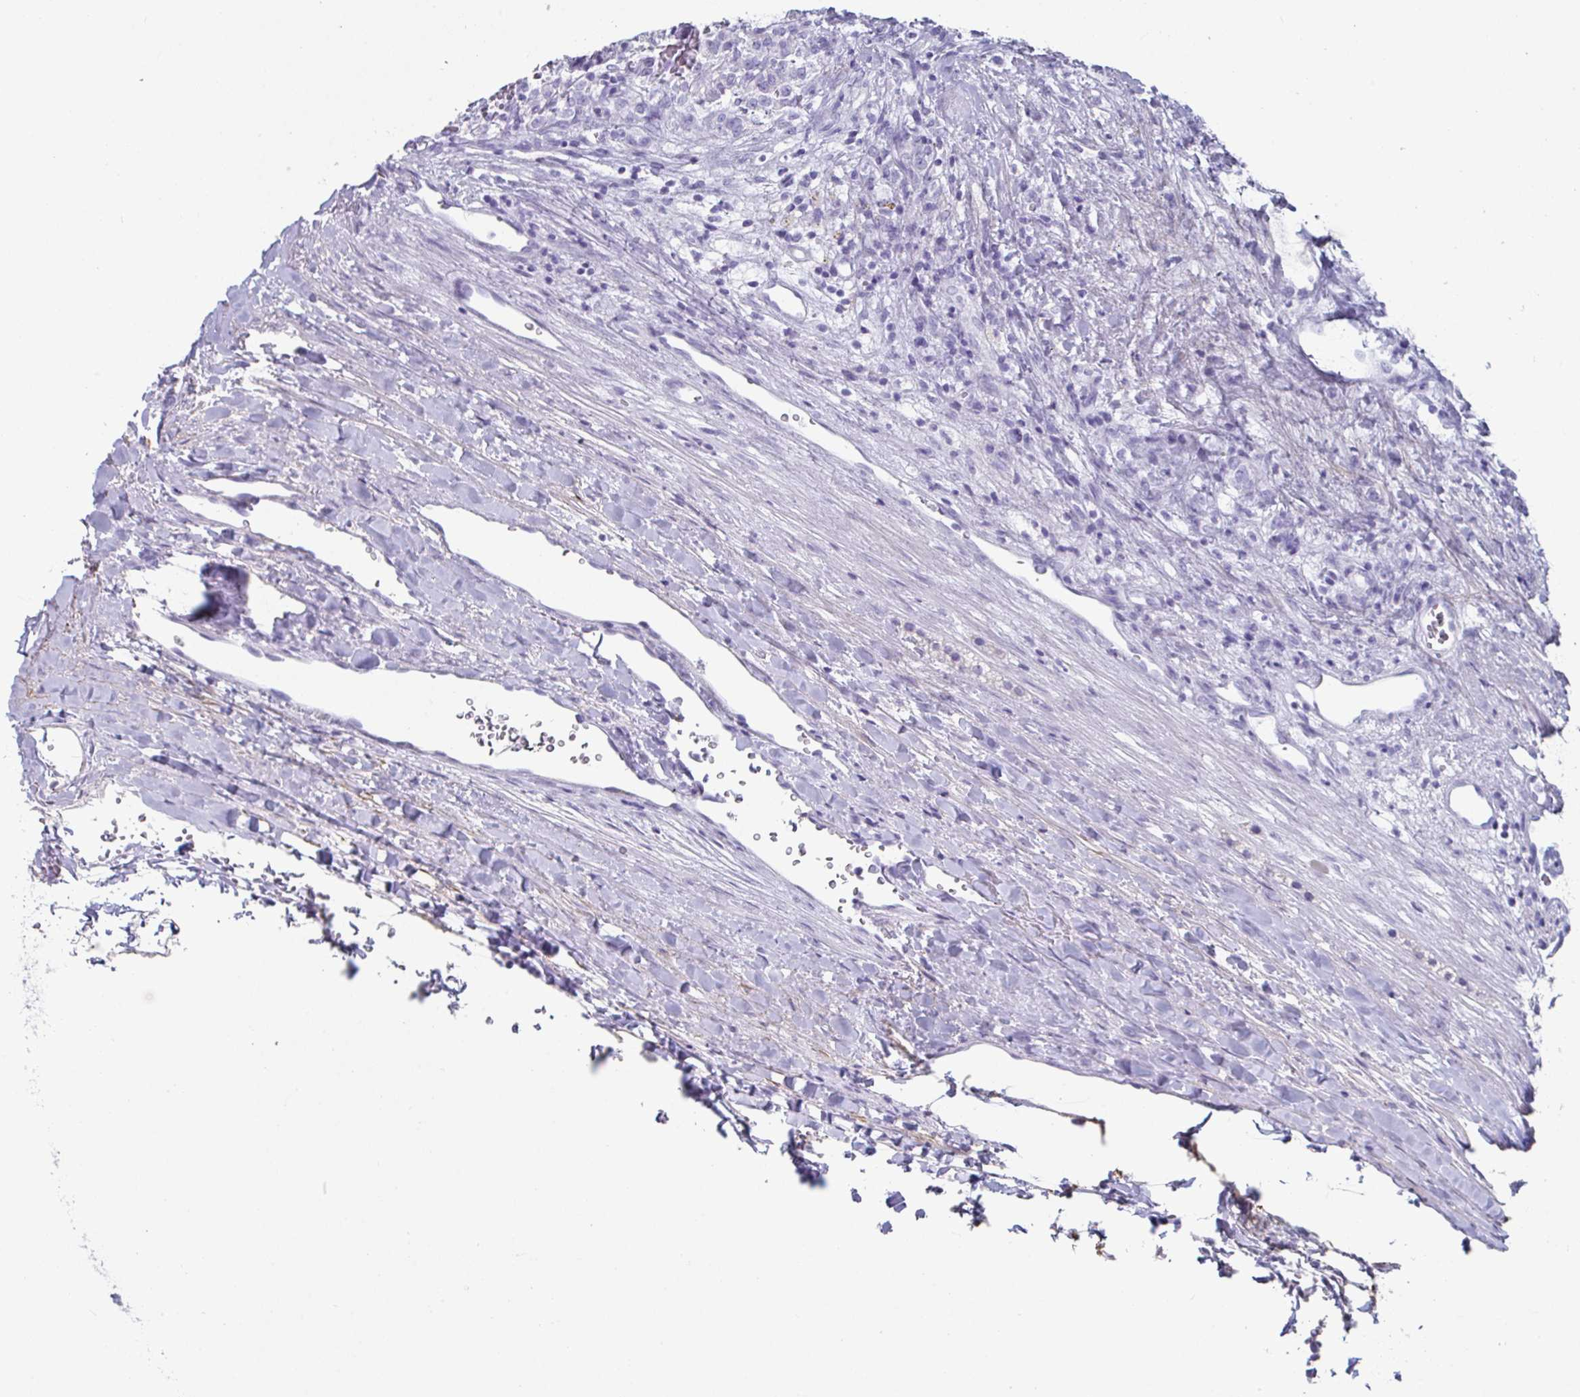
{"staining": {"intensity": "negative", "quantity": "none", "location": "none"}, "tissue": "renal cancer", "cell_type": "Tumor cells", "image_type": "cancer", "snomed": [{"axis": "morphology", "description": "Adenocarcinoma, NOS"}, {"axis": "topography", "description": "Kidney"}], "caption": "Tumor cells show no significant protein expression in renal adenocarcinoma. (Stains: DAB immunohistochemistry (IHC) with hematoxylin counter stain, Microscopy: brightfield microscopy at high magnification).", "gene": "CREG2", "patient": {"sex": "female", "age": 63}}